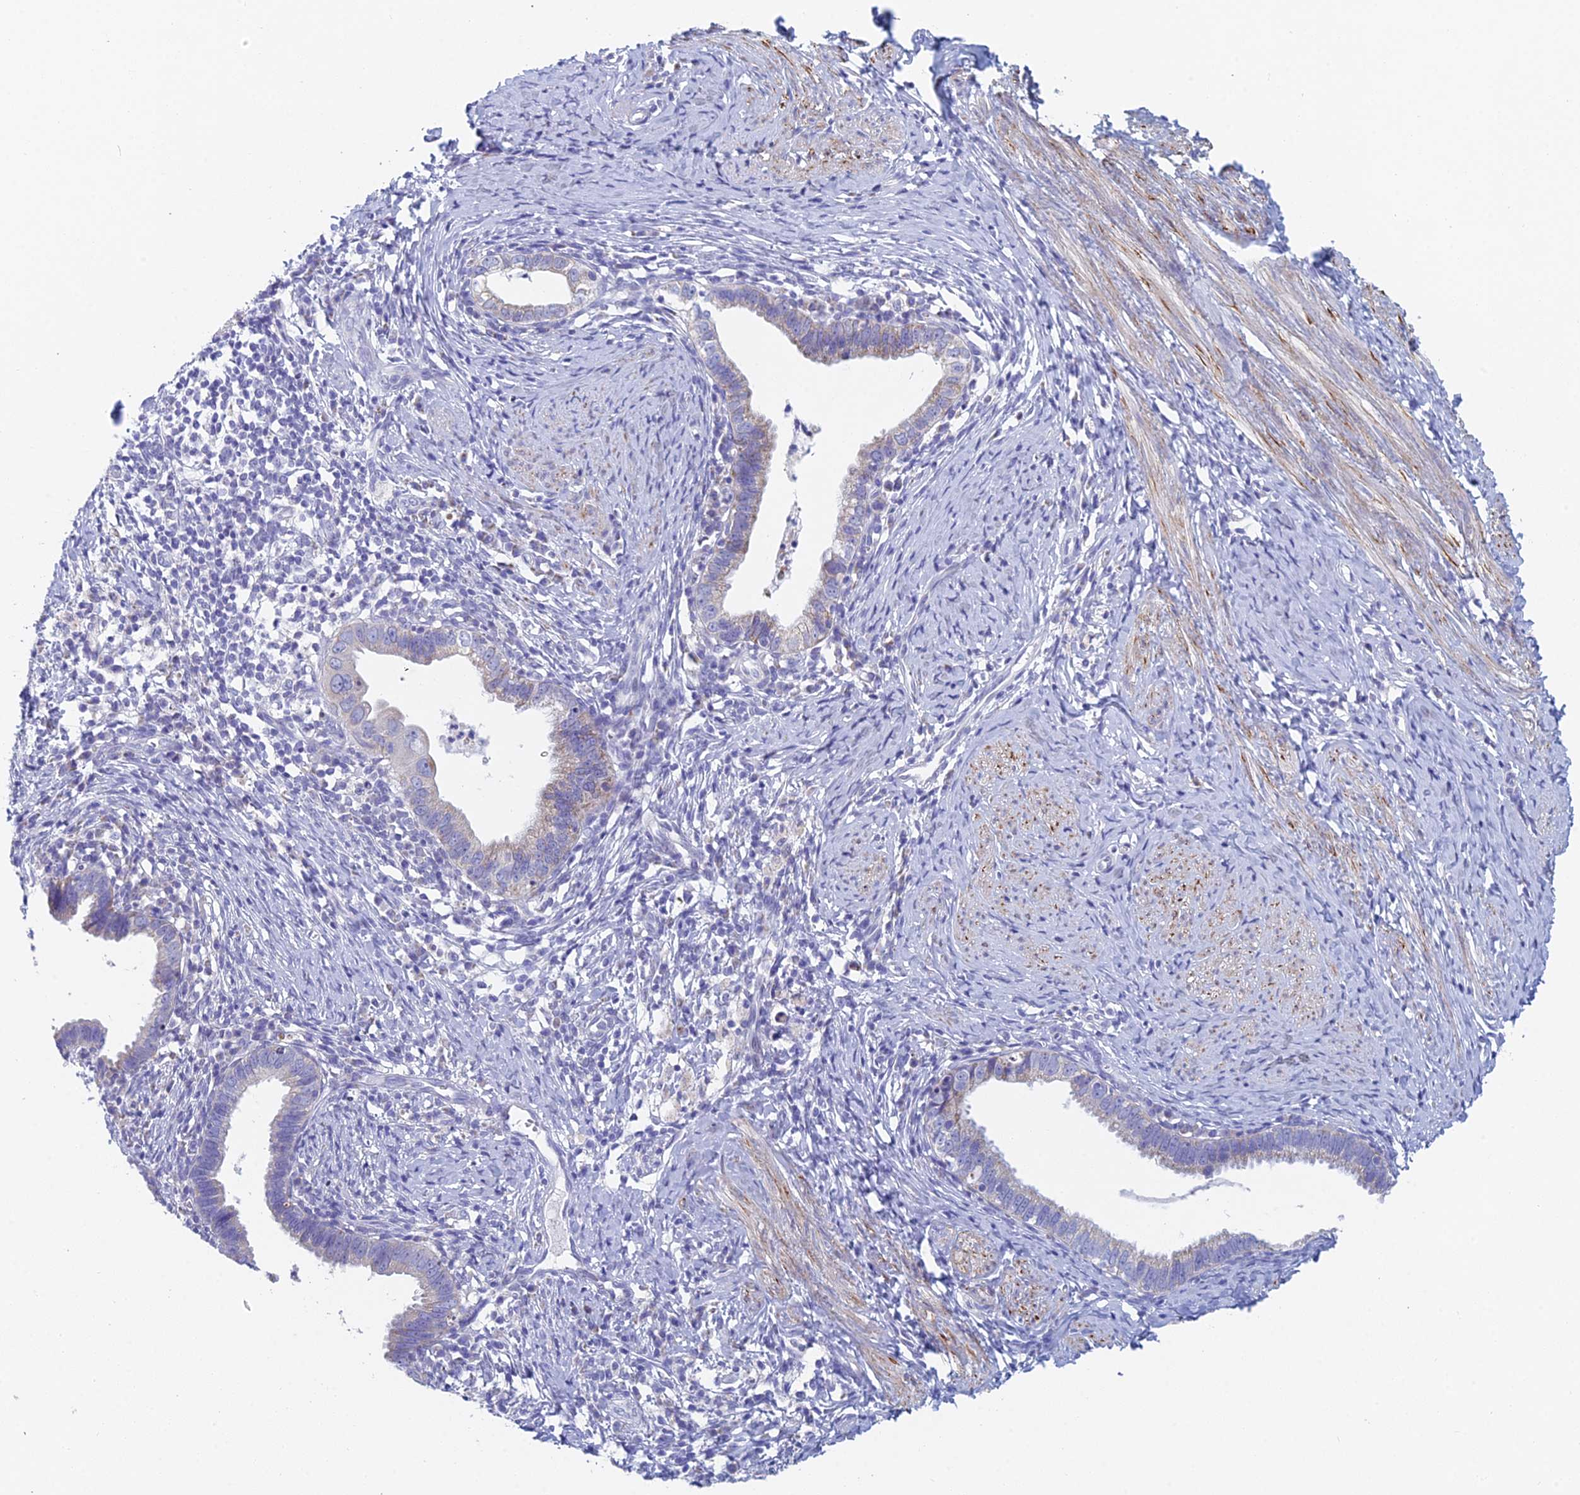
{"staining": {"intensity": "weak", "quantity": "25%-75%", "location": "cytoplasmic/membranous"}, "tissue": "cervical cancer", "cell_type": "Tumor cells", "image_type": "cancer", "snomed": [{"axis": "morphology", "description": "Adenocarcinoma, NOS"}, {"axis": "topography", "description": "Cervix"}], "caption": "A high-resolution histopathology image shows immunohistochemistry (IHC) staining of cervical cancer, which exhibits weak cytoplasmic/membranous positivity in approximately 25%-75% of tumor cells. Using DAB (3,3'-diaminobenzidine) (brown) and hematoxylin (blue) stains, captured at high magnification using brightfield microscopy.", "gene": "ACSM1", "patient": {"sex": "female", "age": 36}}